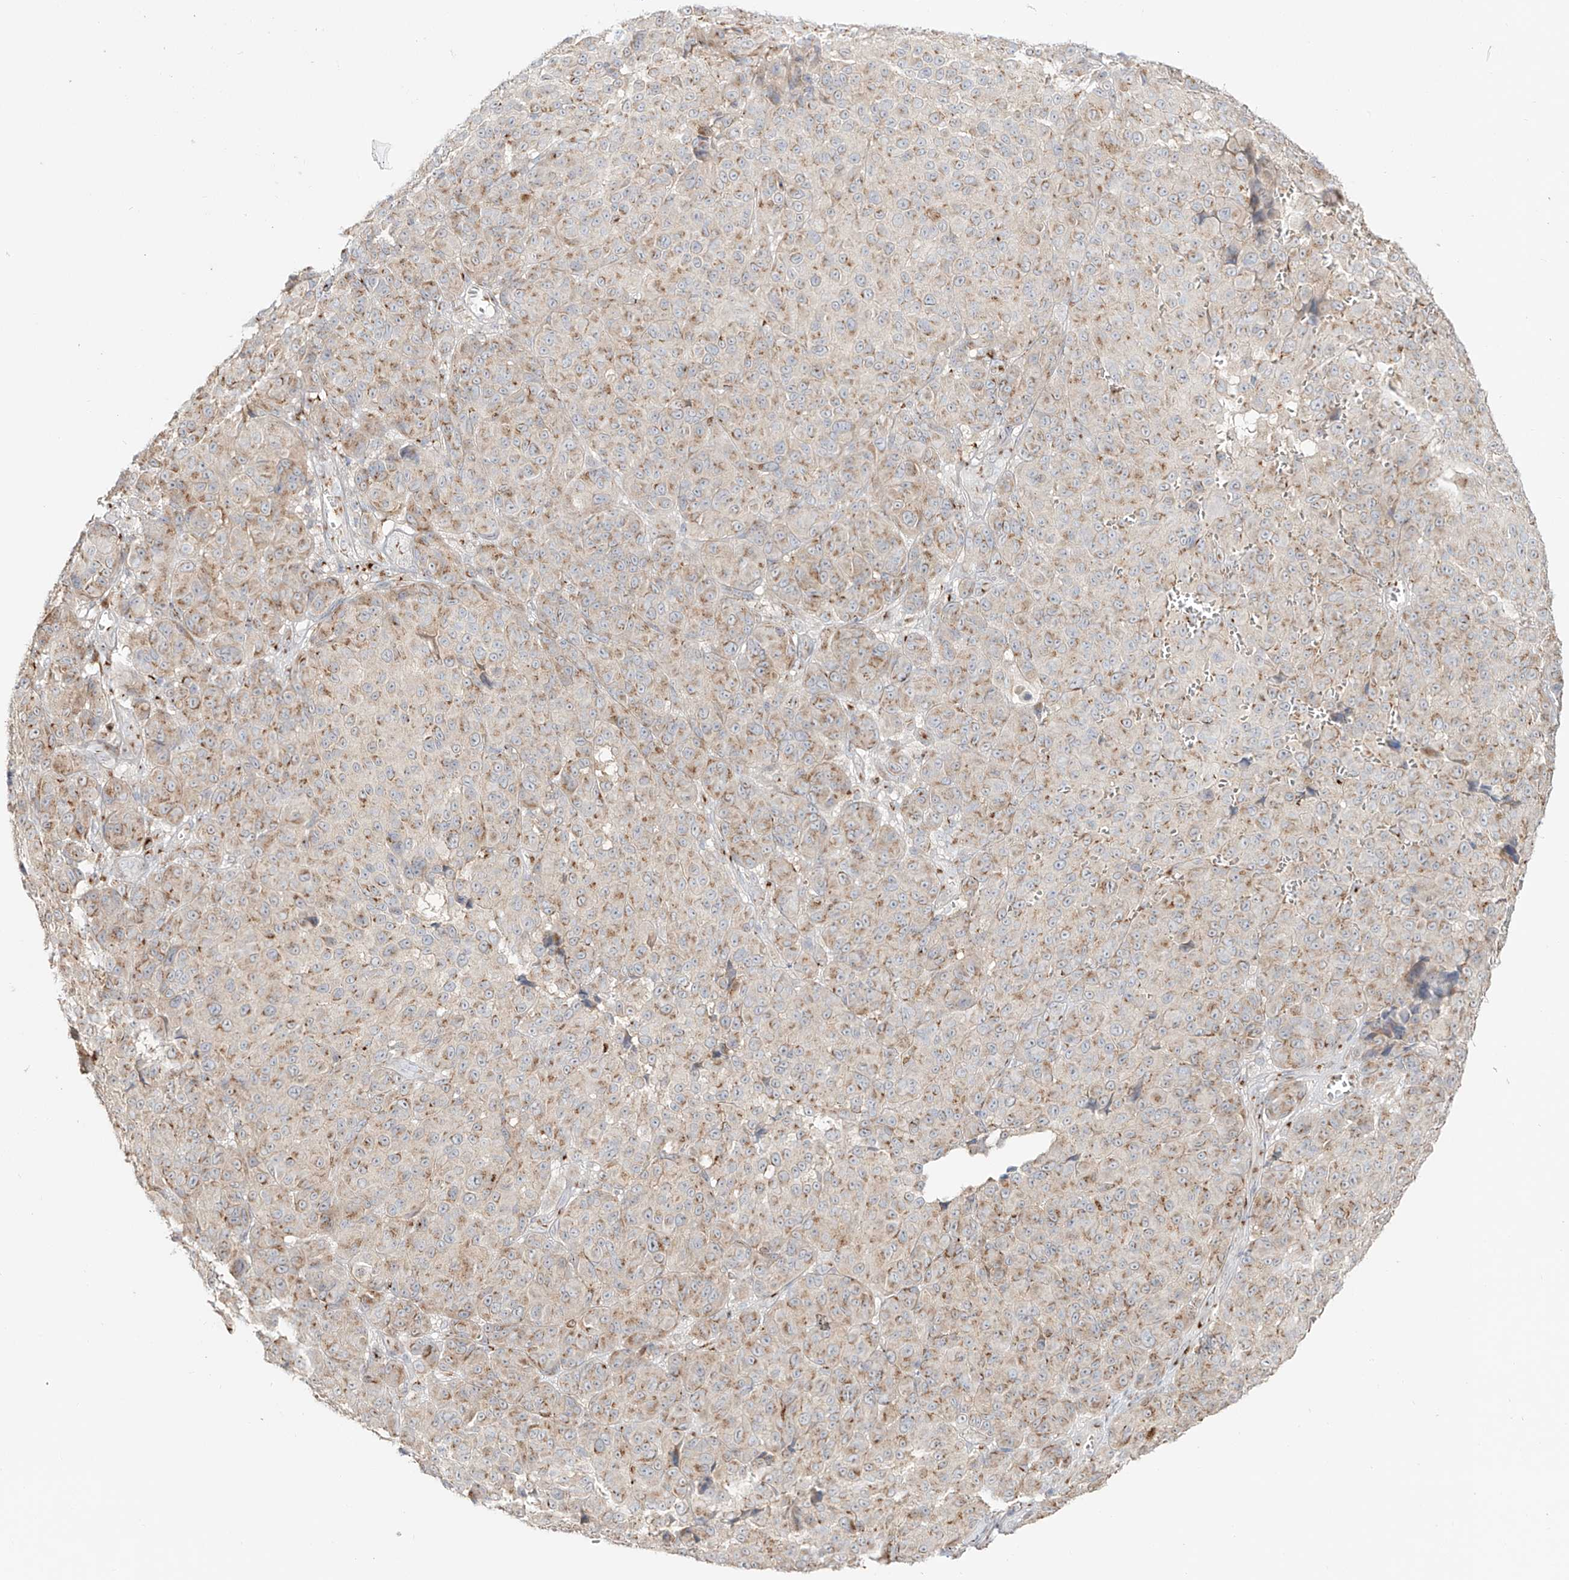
{"staining": {"intensity": "moderate", "quantity": "25%-75%", "location": "cytoplasmic/membranous"}, "tissue": "melanoma", "cell_type": "Tumor cells", "image_type": "cancer", "snomed": [{"axis": "morphology", "description": "Malignant melanoma, NOS"}, {"axis": "topography", "description": "Skin"}], "caption": "Protein staining by immunohistochemistry (IHC) reveals moderate cytoplasmic/membranous expression in about 25%-75% of tumor cells in melanoma.", "gene": "BSDC1", "patient": {"sex": "male", "age": 73}}